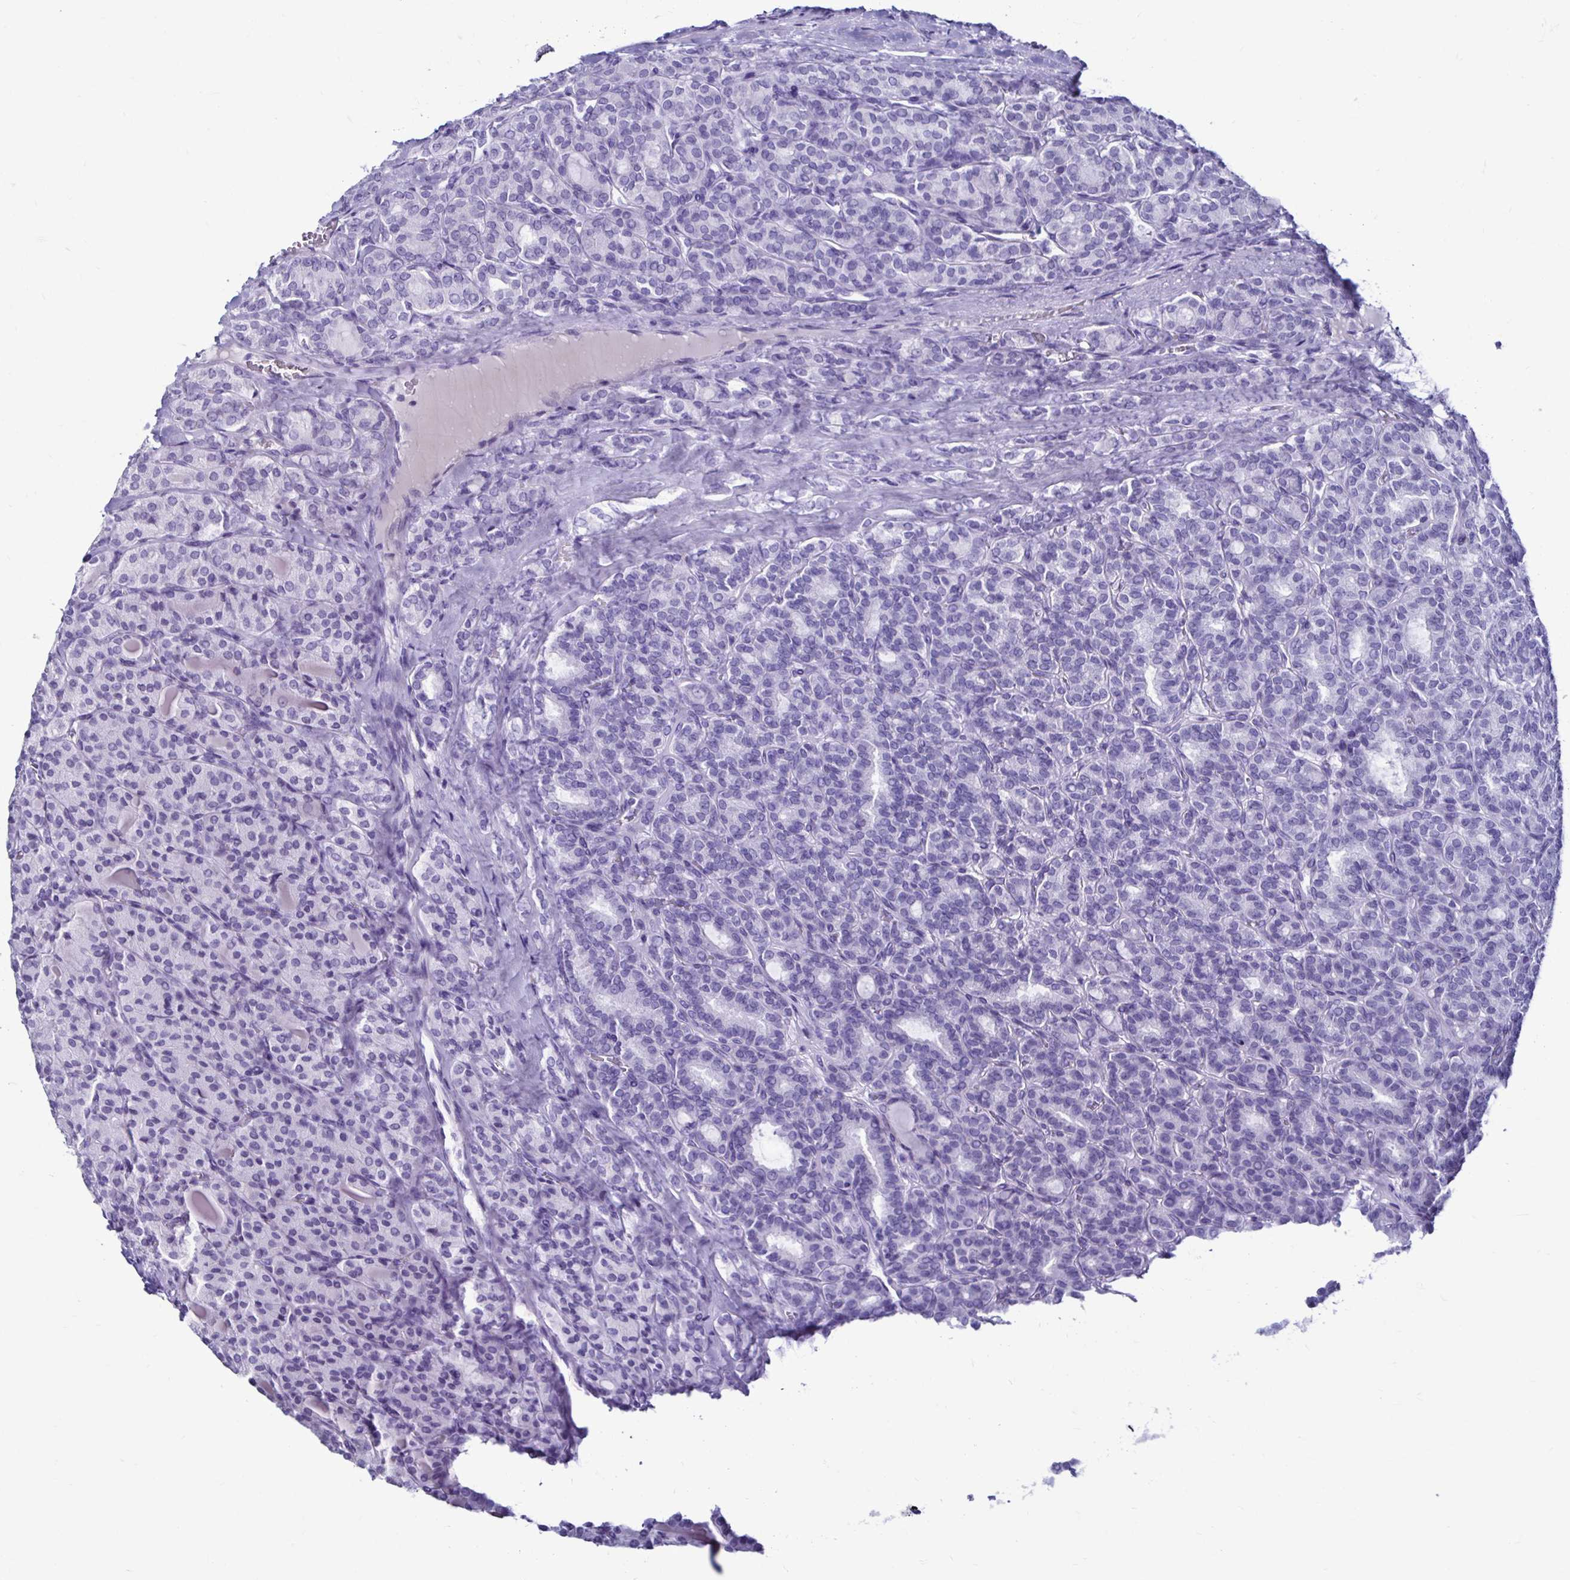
{"staining": {"intensity": "negative", "quantity": "none", "location": "none"}, "tissue": "thyroid cancer", "cell_type": "Tumor cells", "image_type": "cancer", "snomed": [{"axis": "morphology", "description": "Normal tissue, NOS"}, {"axis": "morphology", "description": "Follicular adenoma carcinoma, NOS"}, {"axis": "topography", "description": "Thyroid gland"}], "caption": "Immunohistochemistry image of human thyroid cancer (follicular adenoma carcinoma) stained for a protein (brown), which reveals no positivity in tumor cells.", "gene": "CST5", "patient": {"sex": "female", "age": 31}}